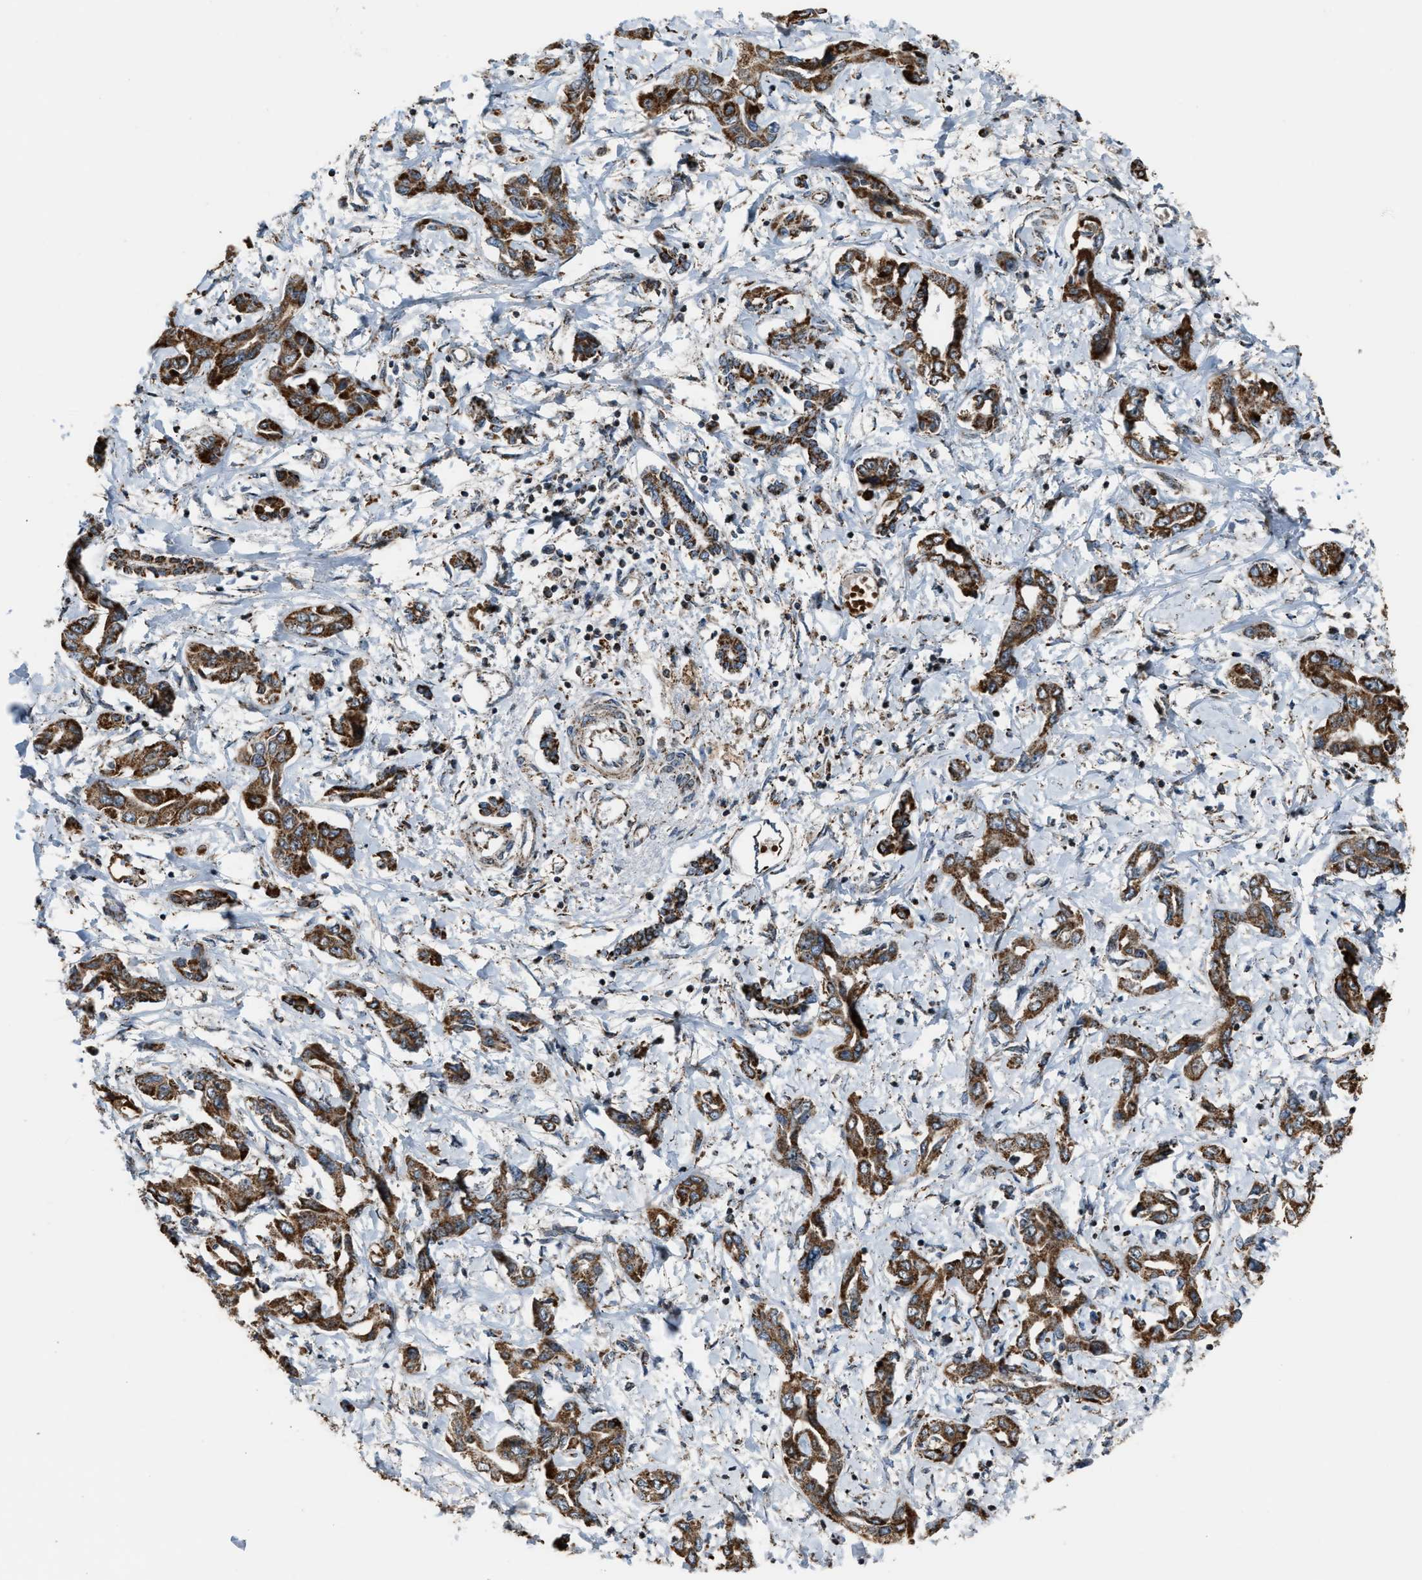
{"staining": {"intensity": "strong", "quantity": ">75%", "location": "cytoplasmic/membranous"}, "tissue": "liver cancer", "cell_type": "Tumor cells", "image_type": "cancer", "snomed": [{"axis": "morphology", "description": "Cholangiocarcinoma"}, {"axis": "topography", "description": "Liver"}], "caption": "Tumor cells demonstrate high levels of strong cytoplasmic/membranous expression in about >75% of cells in cholangiocarcinoma (liver). Immunohistochemistry (ihc) stains the protein in brown and the nuclei are stained blue.", "gene": "CHN2", "patient": {"sex": "male", "age": 59}}